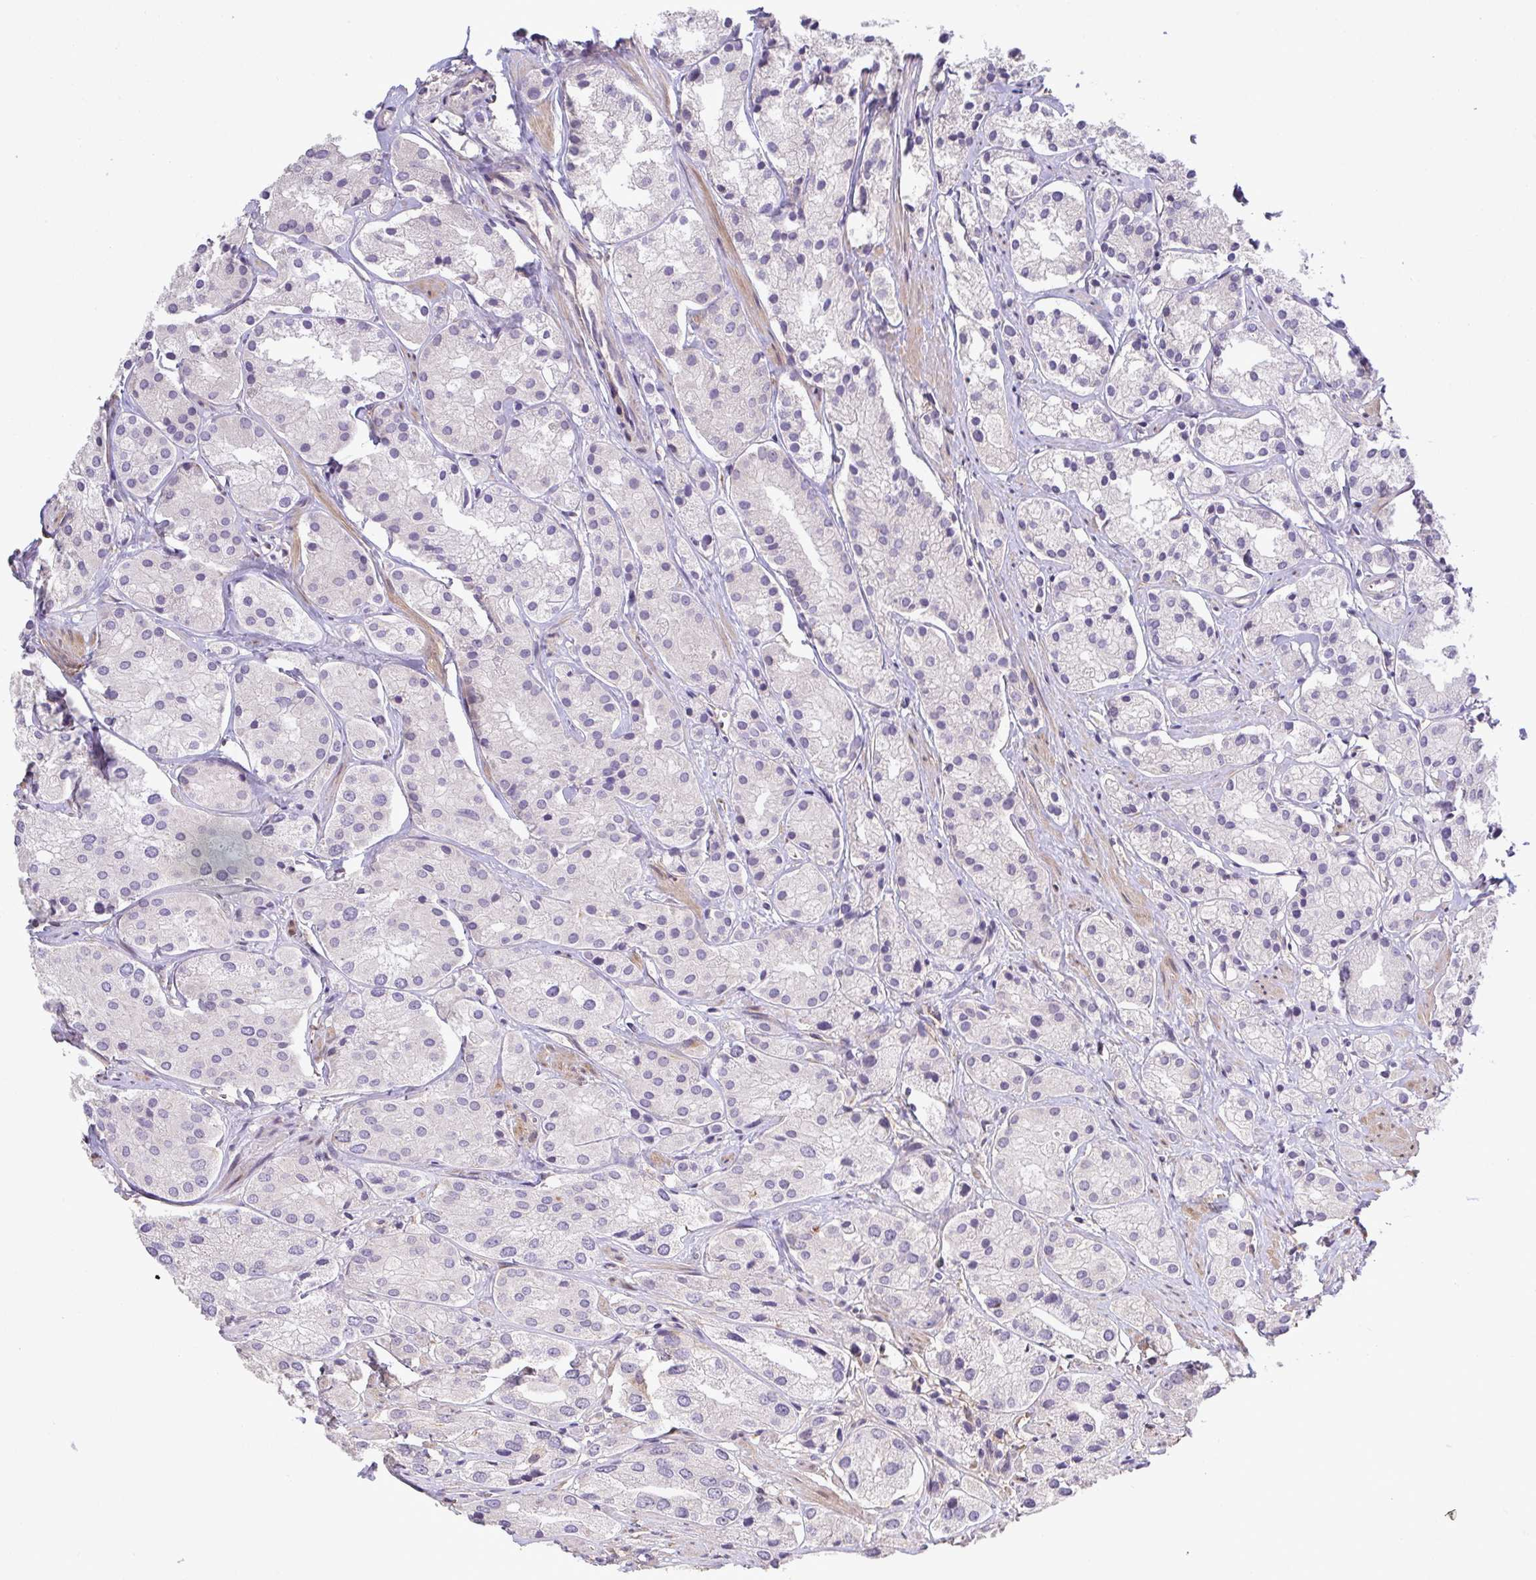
{"staining": {"intensity": "negative", "quantity": "none", "location": "none"}, "tissue": "prostate cancer", "cell_type": "Tumor cells", "image_type": "cancer", "snomed": [{"axis": "morphology", "description": "Adenocarcinoma, Low grade"}, {"axis": "topography", "description": "Prostate"}], "caption": "The image displays no significant positivity in tumor cells of prostate cancer (low-grade adenocarcinoma). (DAB (3,3'-diaminobenzidine) immunohistochemistry with hematoxylin counter stain).", "gene": "EEF1AKMT1", "patient": {"sex": "male", "age": 69}}